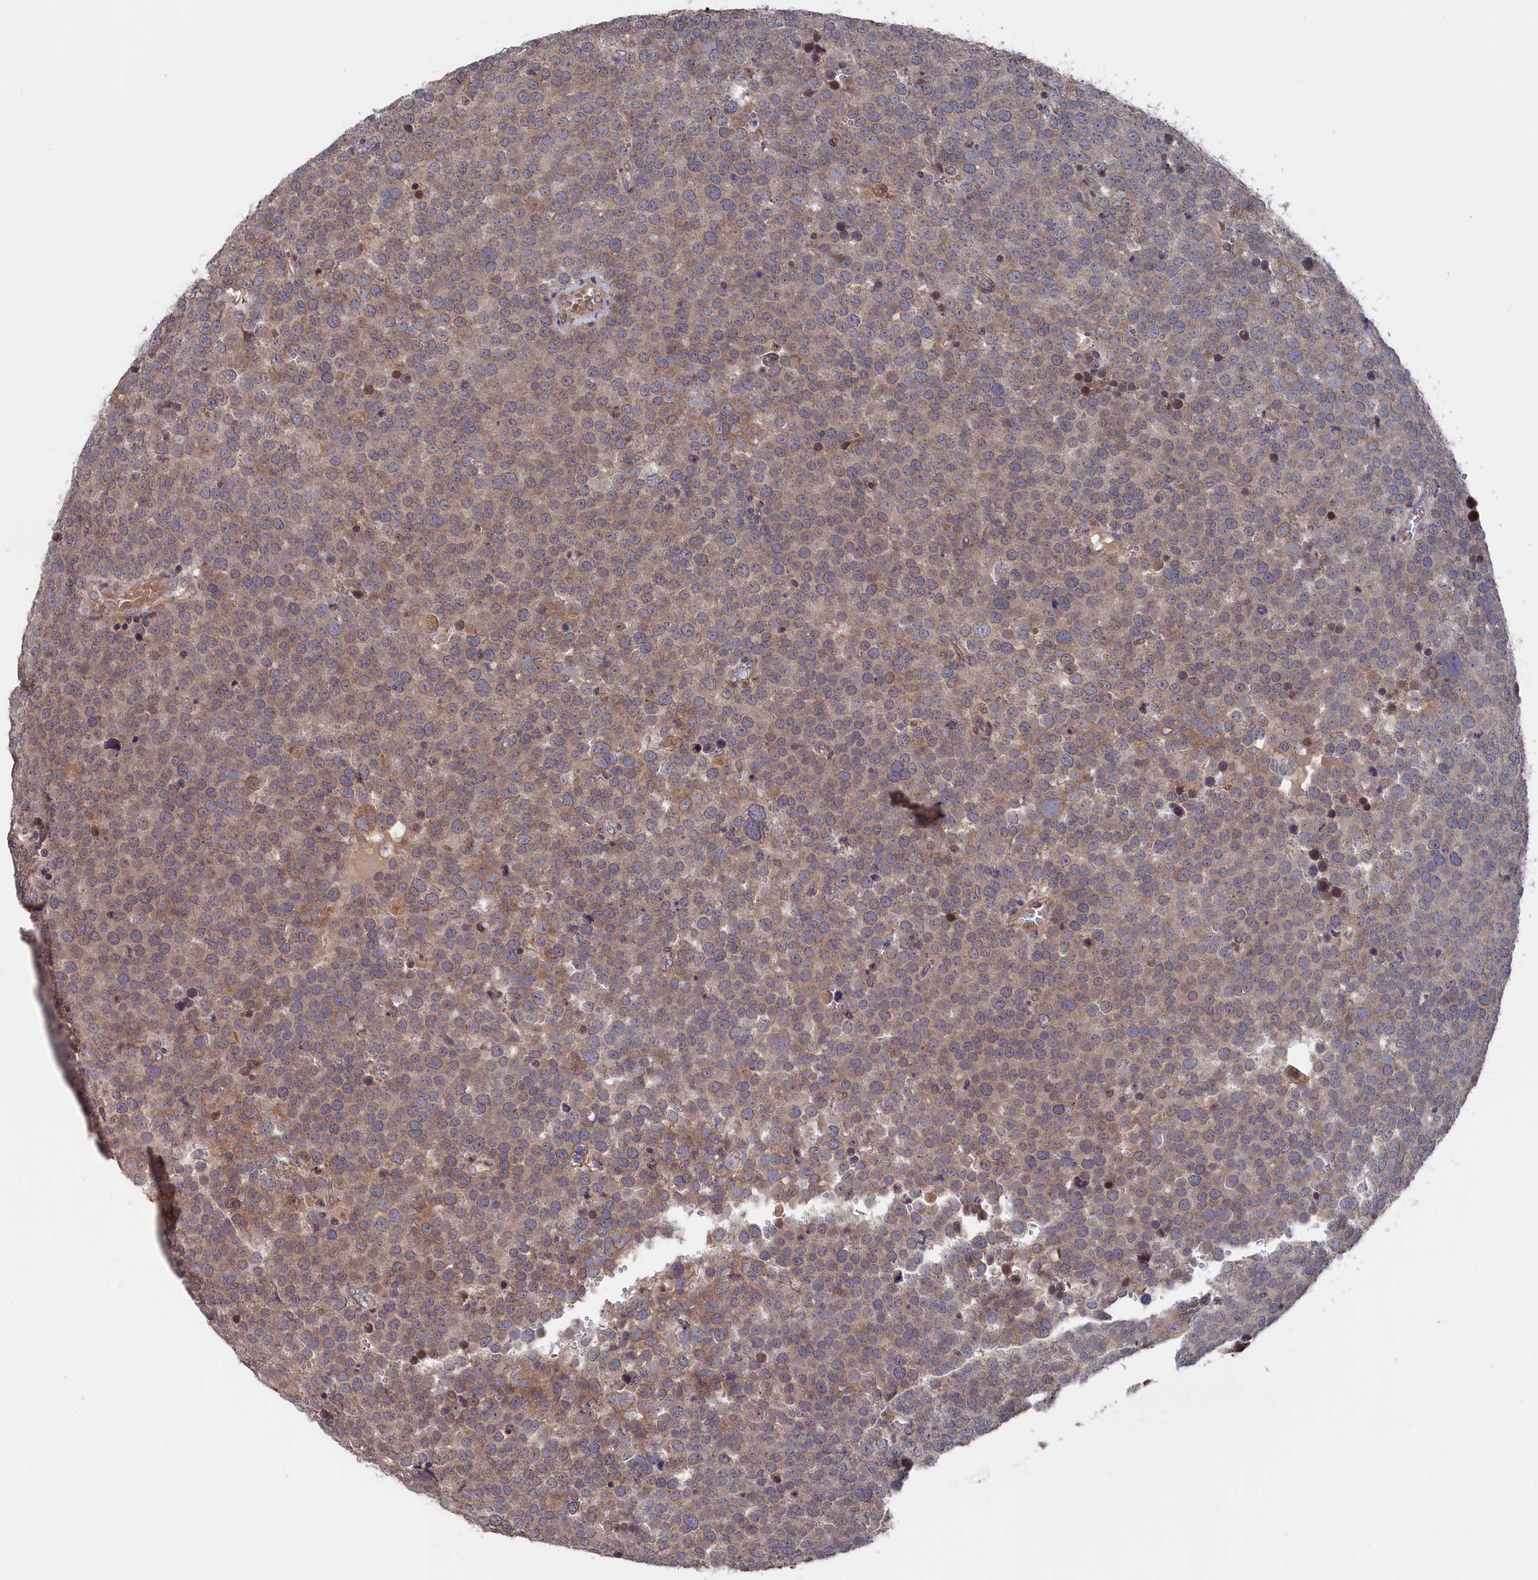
{"staining": {"intensity": "weak", "quantity": ">75%", "location": "cytoplasmic/membranous"}, "tissue": "testis cancer", "cell_type": "Tumor cells", "image_type": "cancer", "snomed": [{"axis": "morphology", "description": "Seminoma, NOS"}, {"axis": "topography", "description": "Testis"}], "caption": "Testis cancer (seminoma) stained with a protein marker displays weak staining in tumor cells.", "gene": "TMC5", "patient": {"sex": "male", "age": 71}}